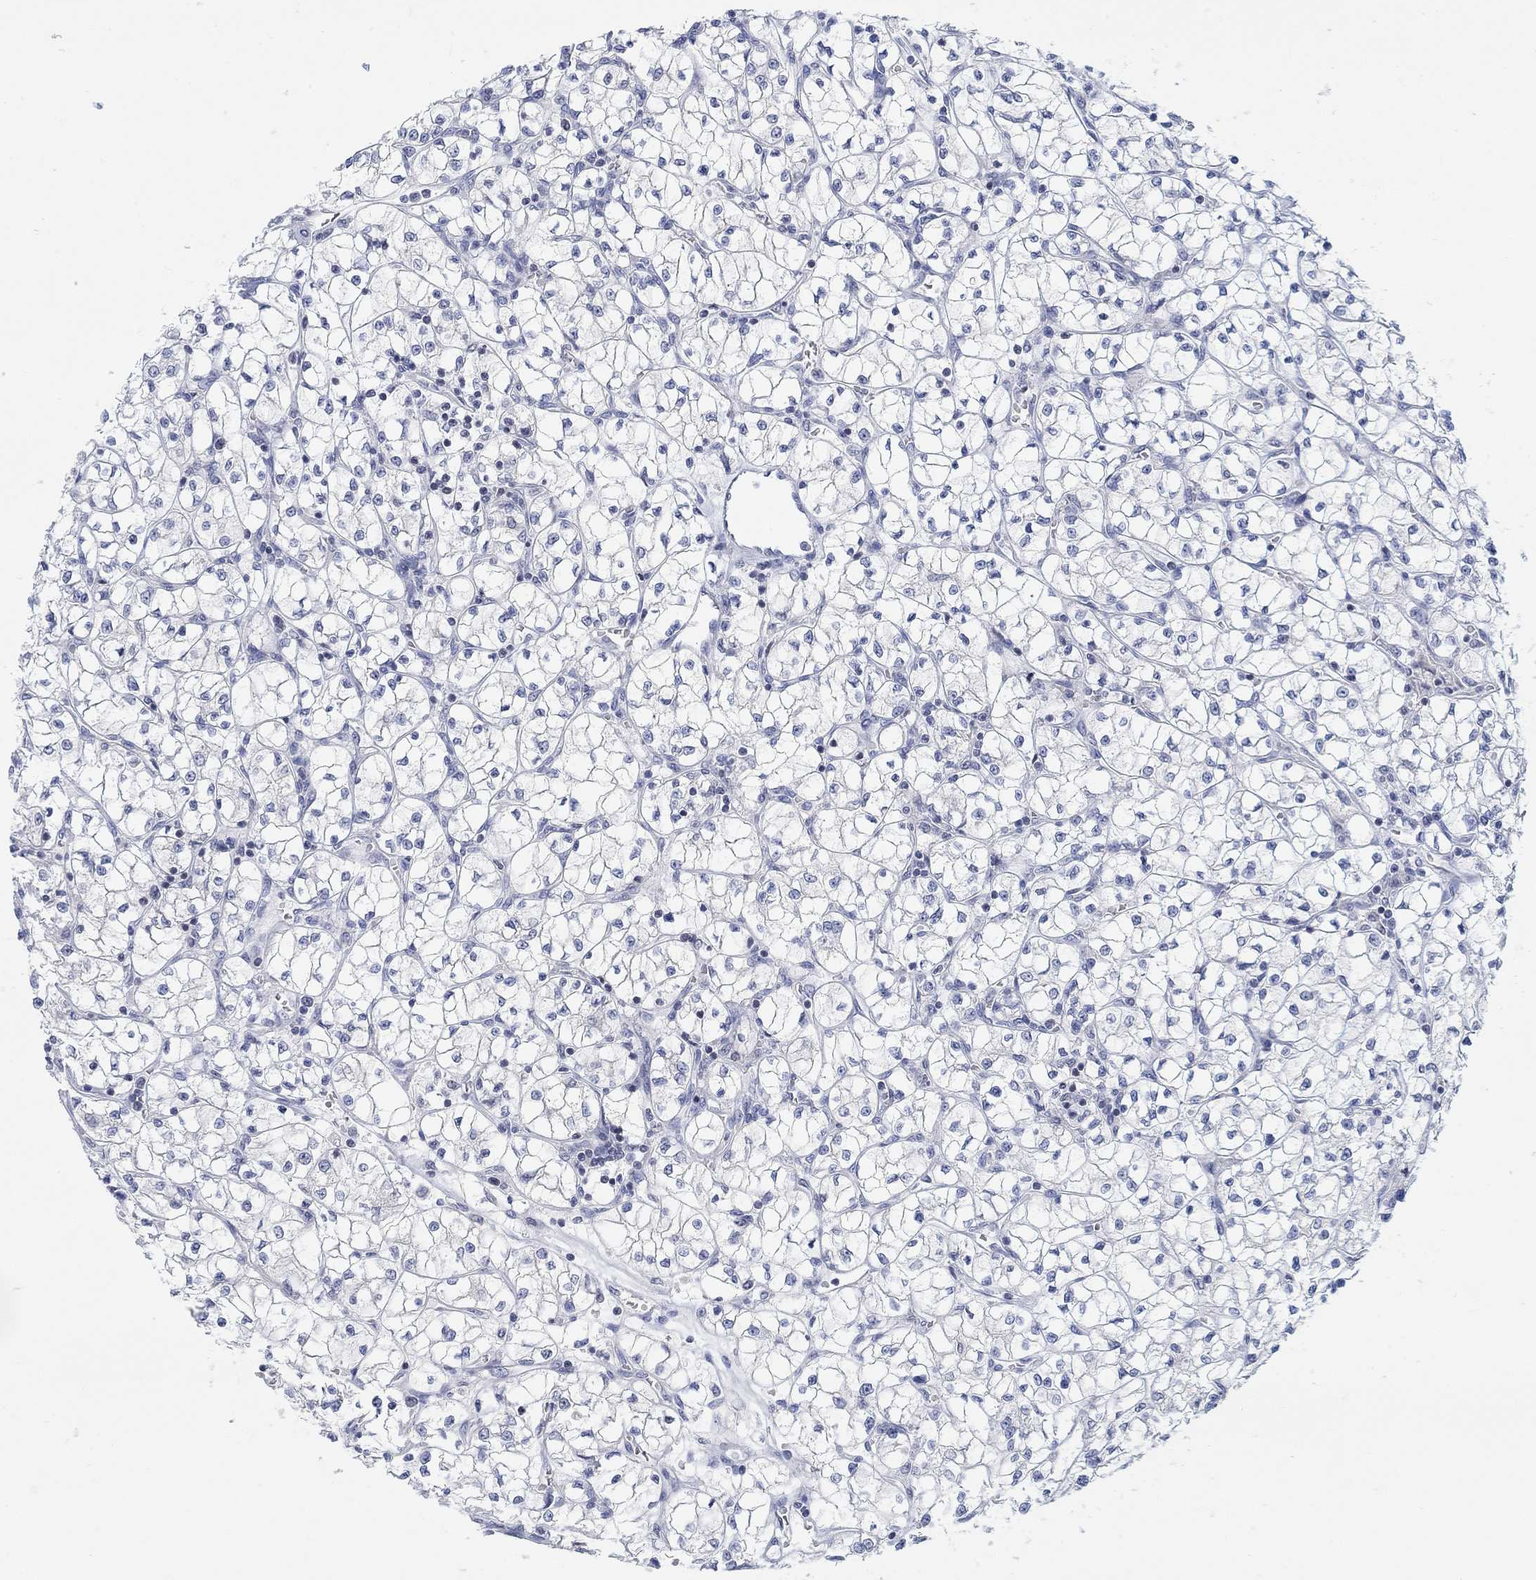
{"staining": {"intensity": "negative", "quantity": "none", "location": "none"}, "tissue": "renal cancer", "cell_type": "Tumor cells", "image_type": "cancer", "snomed": [{"axis": "morphology", "description": "Adenocarcinoma, NOS"}, {"axis": "topography", "description": "Kidney"}], "caption": "Adenocarcinoma (renal) was stained to show a protein in brown. There is no significant staining in tumor cells.", "gene": "ATP6V1E2", "patient": {"sex": "female", "age": 64}}